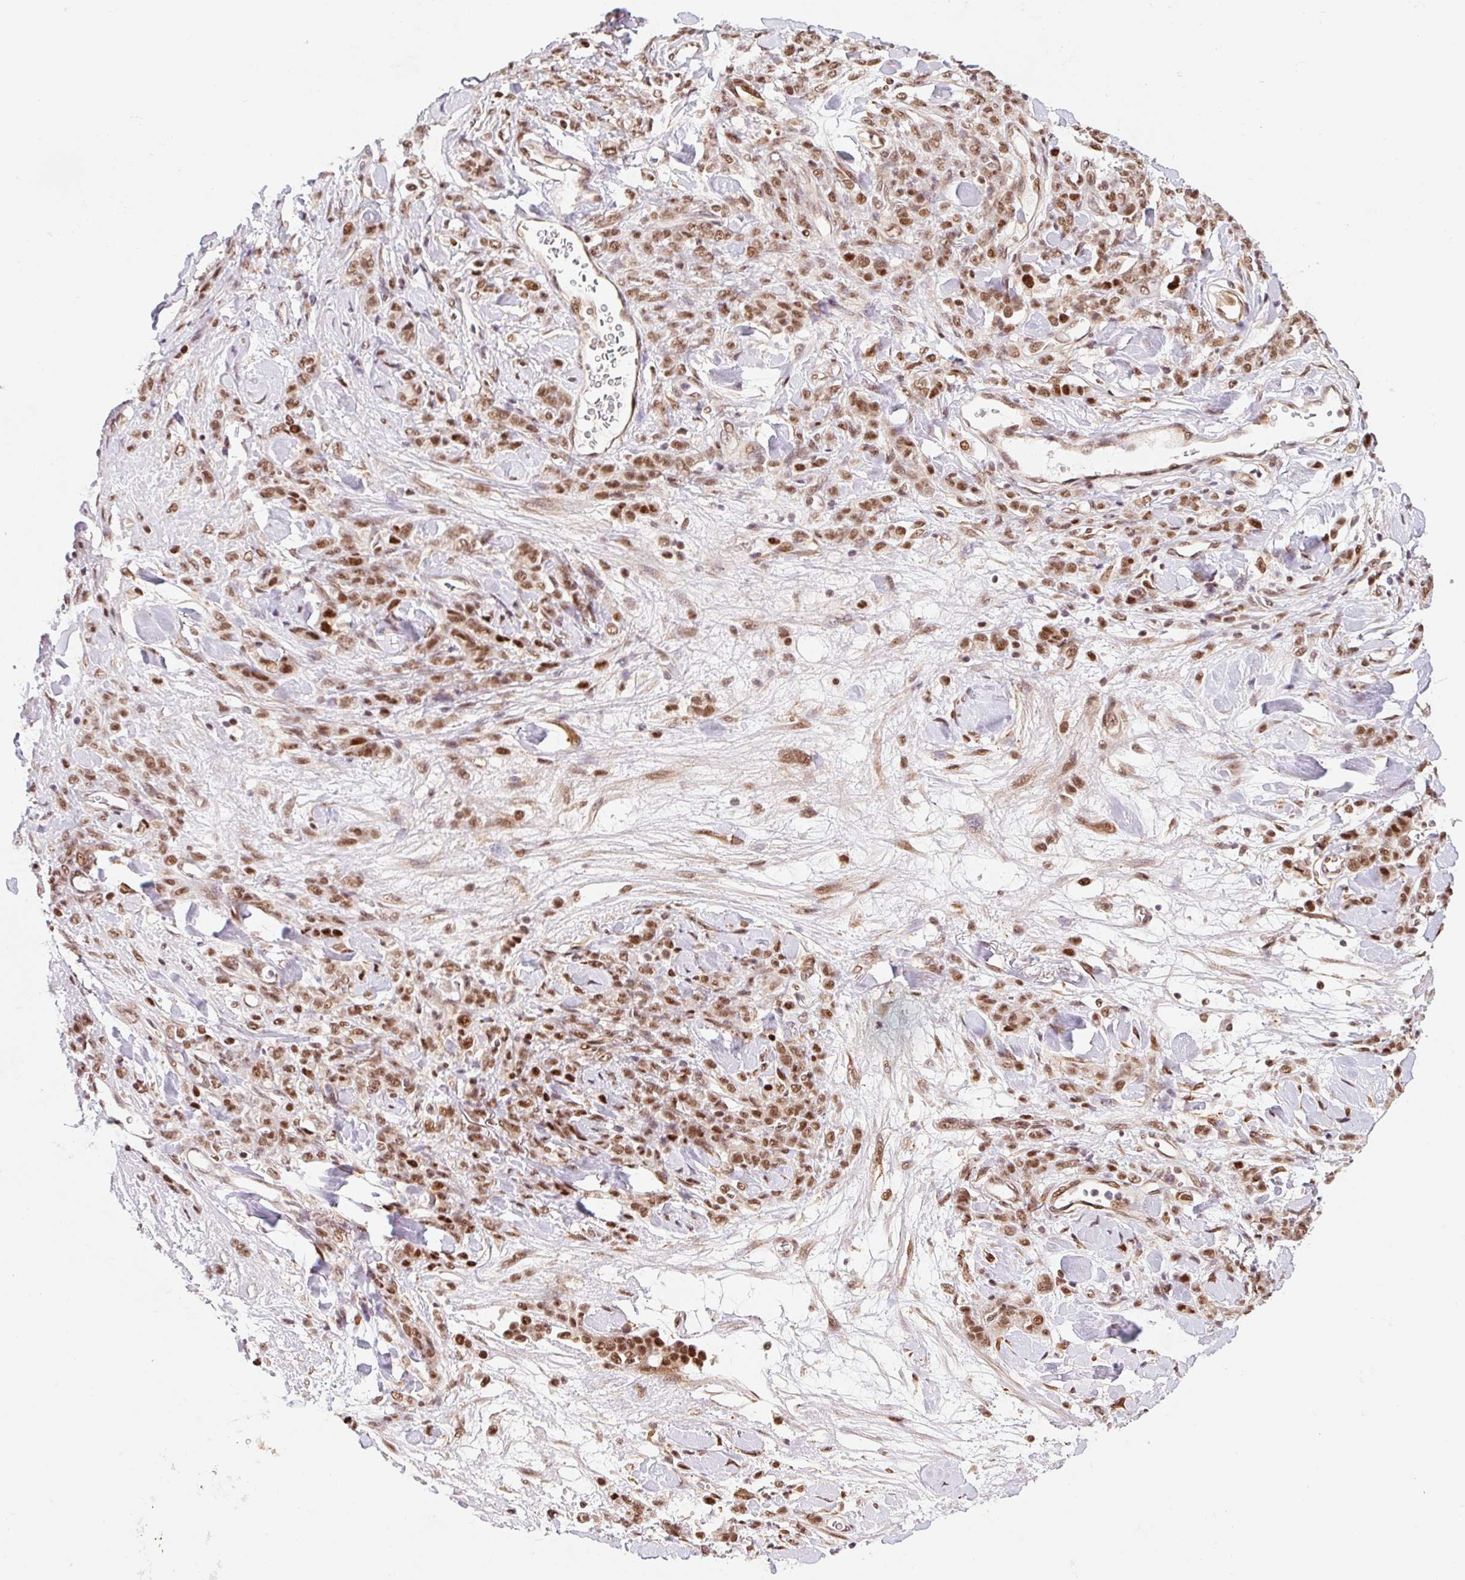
{"staining": {"intensity": "moderate", "quantity": ">75%", "location": "nuclear"}, "tissue": "stomach cancer", "cell_type": "Tumor cells", "image_type": "cancer", "snomed": [{"axis": "morphology", "description": "Normal tissue, NOS"}, {"axis": "morphology", "description": "Adenocarcinoma, NOS"}, {"axis": "topography", "description": "Stomach"}], "caption": "IHC of human adenocarcinoma (stomach) demonstrates medium levels of moderate nuclear expression in about >75% of tumor cells.", "gene": "INTS8", "patient": {"sex": "male", "age": 82}}